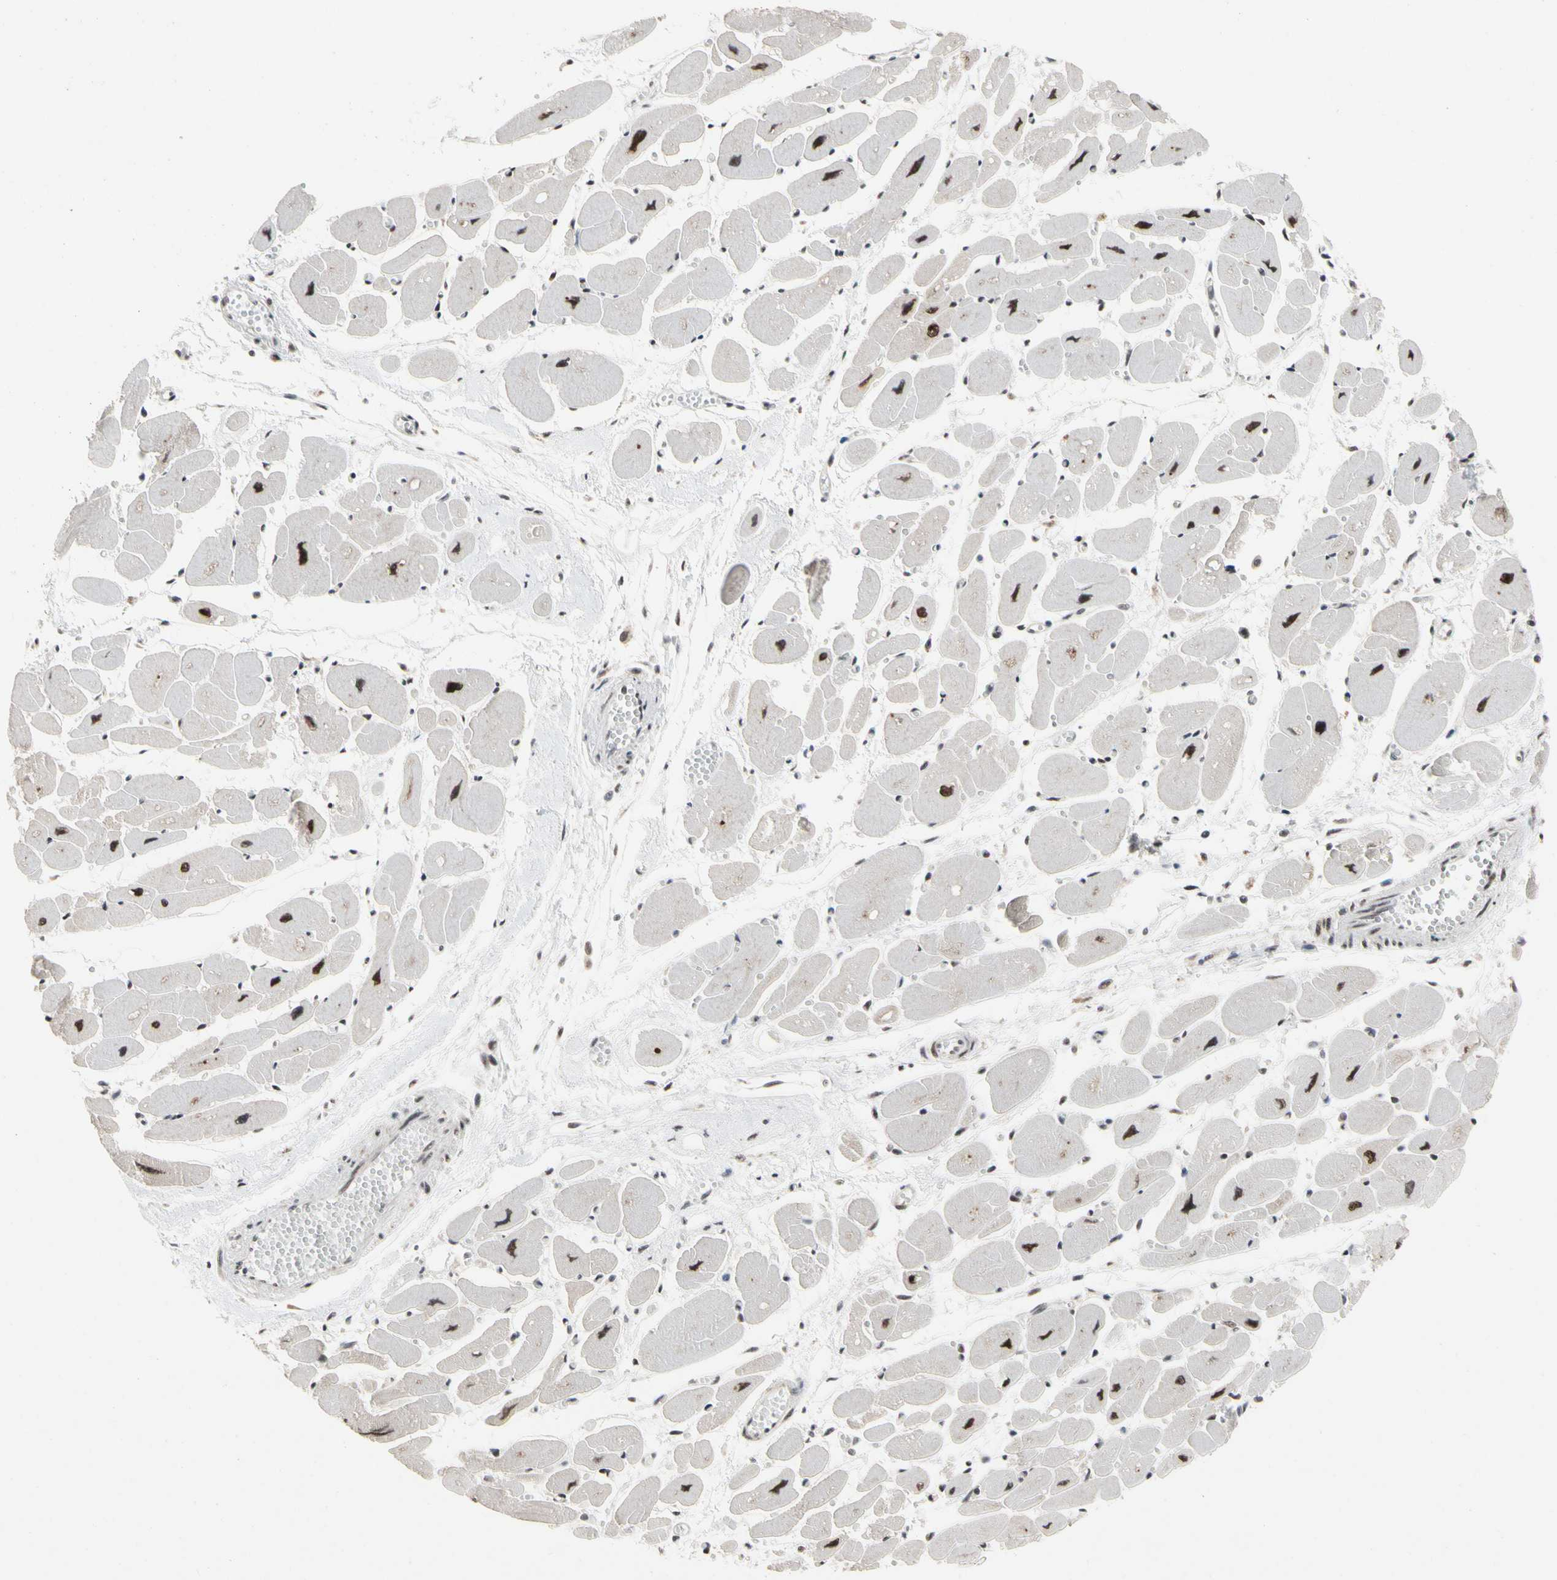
{"staining": {"intensity": "strong", "quantity": ">75%", "location": "nuclear"}, "tissue": "heart muscle", "cell_type": "Cardiomyocytes", "image_type": "normal", "snomed": [{"axis": "morphology", "description": "Normal tissue, NOS"}, {"axis": "topography", "description": "Heart"}], "caption": "IHC photomicrograph of benign heart muscle: heart muscle stained using immunohistochemistry exhibits high levels of strong protein expression localized specifically in the nuclear of cardiomyocytes, appearing as a nuclear brown color.", "gene": "FAM98B", "patient": {"sex": "female", "age": 54}}